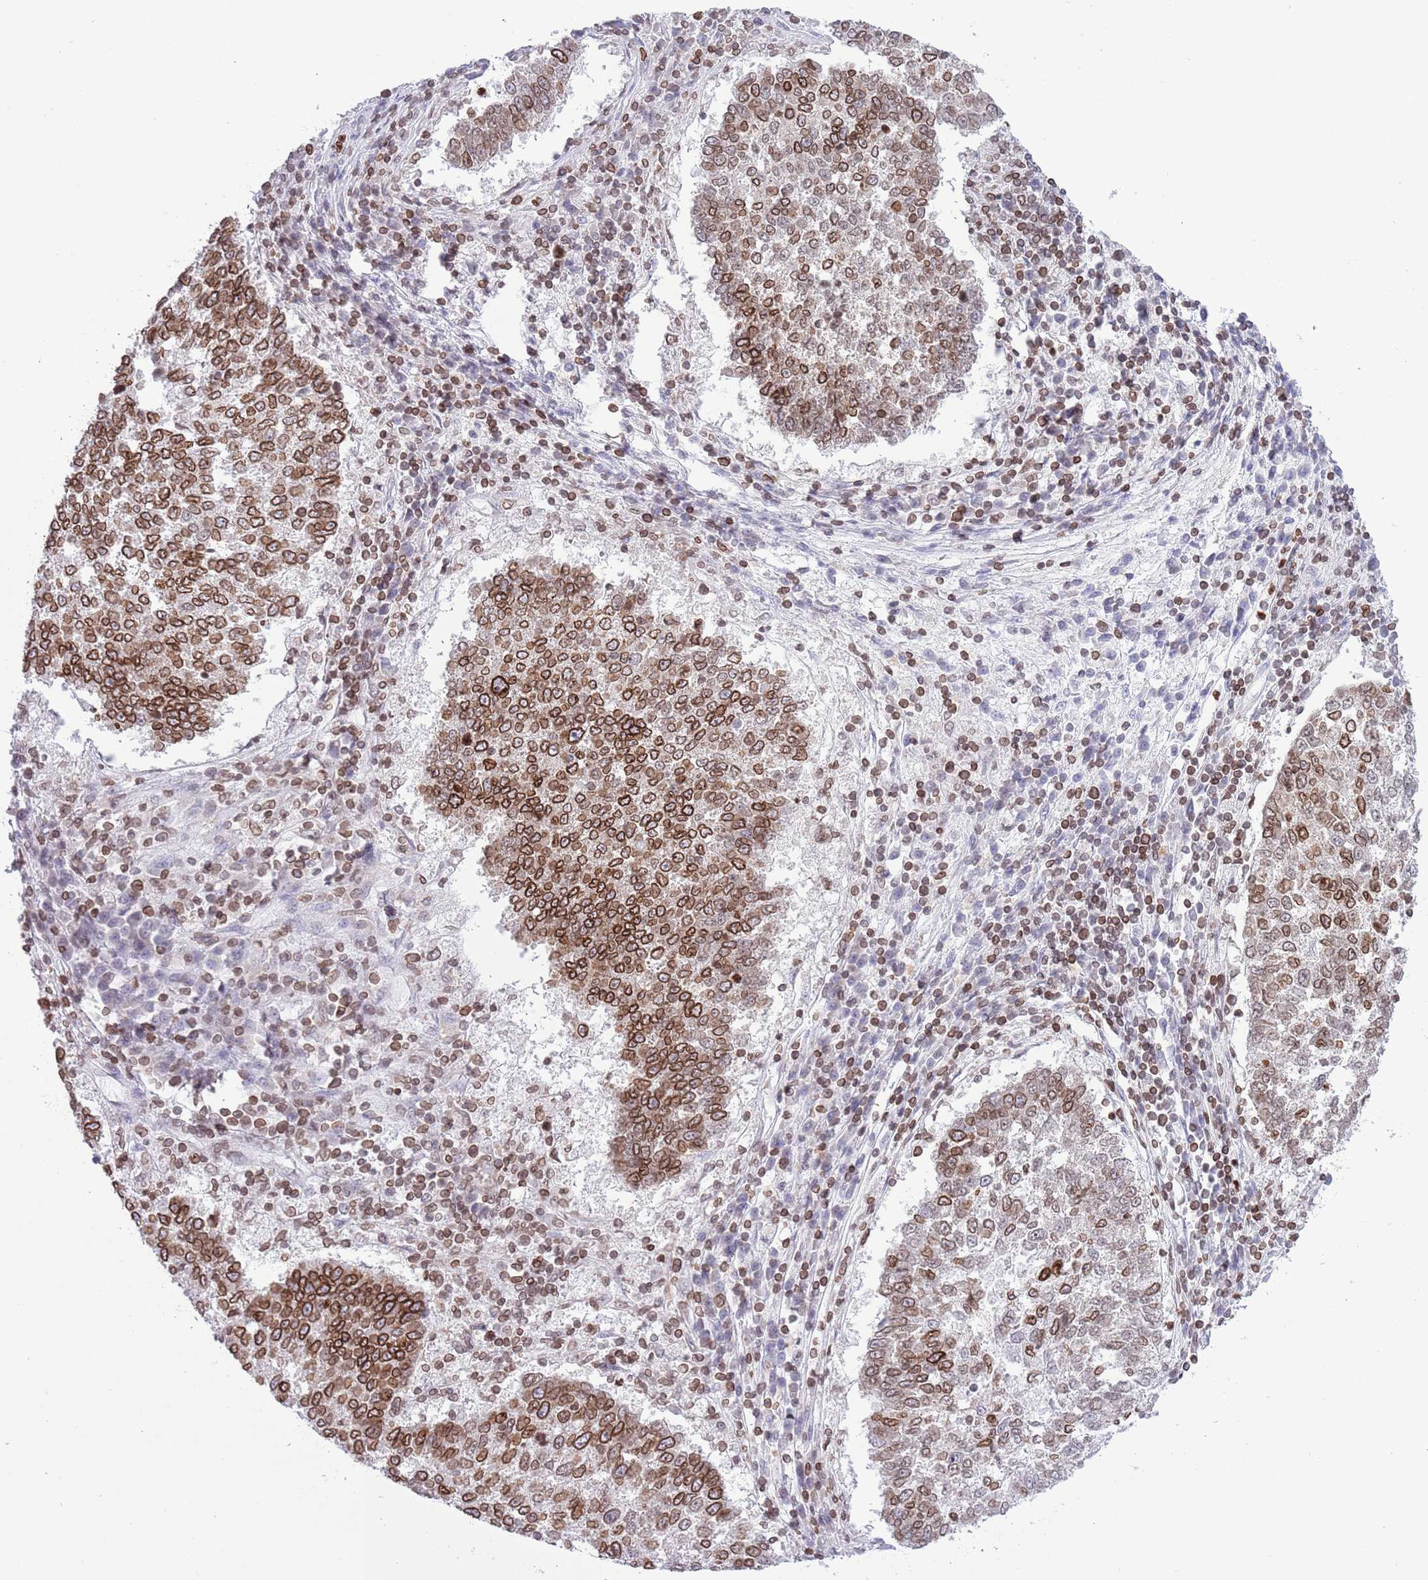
{"staining": {"intensity": "strong", "quantity": ">75%", "location": "cytoplasmic/membranous,nuclear"}, "tissue": "lung cancer", "cell_type": "Tumor cells", "image_type": "cancer", "snomed": [{"axis": "morphology", "description": "Squamous cell carcinoma, NOS"}, {"axis": "topography", "description": "Lung"}], "caption": "Protein expression by immunohistochemistry (IHC) reveals strong cytoplasmic/membranous and nuclear positivity in about >75% of tumor cells in lung squamous cell carcinoma. (Stains: DAB (3,3'-diaminobenzidine) in brown, nuclei in blue, Microscopy: brightfield microscopy at high magnification).", "gene": "LBR", "patient": {"sex": "male", "age": 73}}